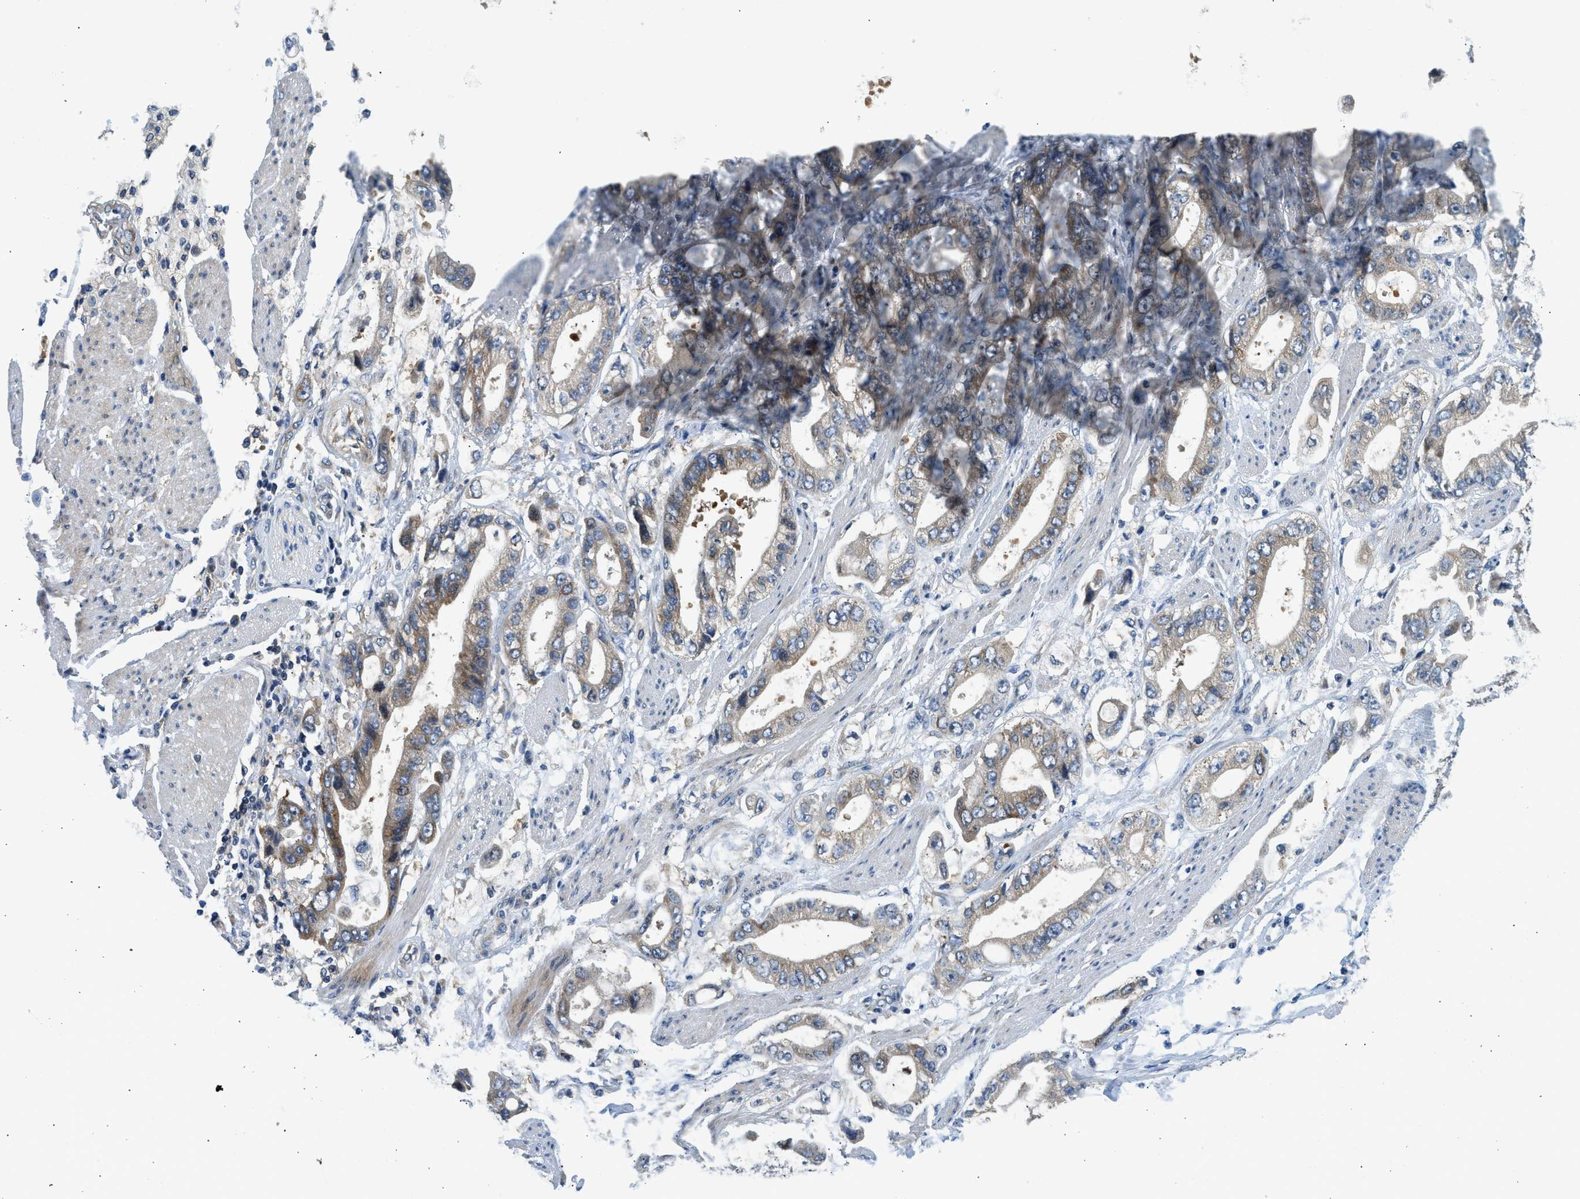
{"staining": {"intensity": "moderate", "quantity": "25%-75%", "location": "cytoplasmic/membranous"}, "tissue": "stomach cancer", "cell_type": "Tumor cells", "image_type": "cancer", "snomed": [{"axis": "morphology", "description": "Normal tissue, NOS"}, {"axis": "morphology", "description": "Adenocarcinoma, NOS"}, {"axis": "topography", "description": "Stomach"}], "caption": "Stomach cancer (adenocarcinoma) tissue demonstrates moderate cytoplasmic/membranous positivity in approximately 25%-75% of tumor cells", "gene": "LPIN2", "patient": {"sex": "male", "age": 62}}